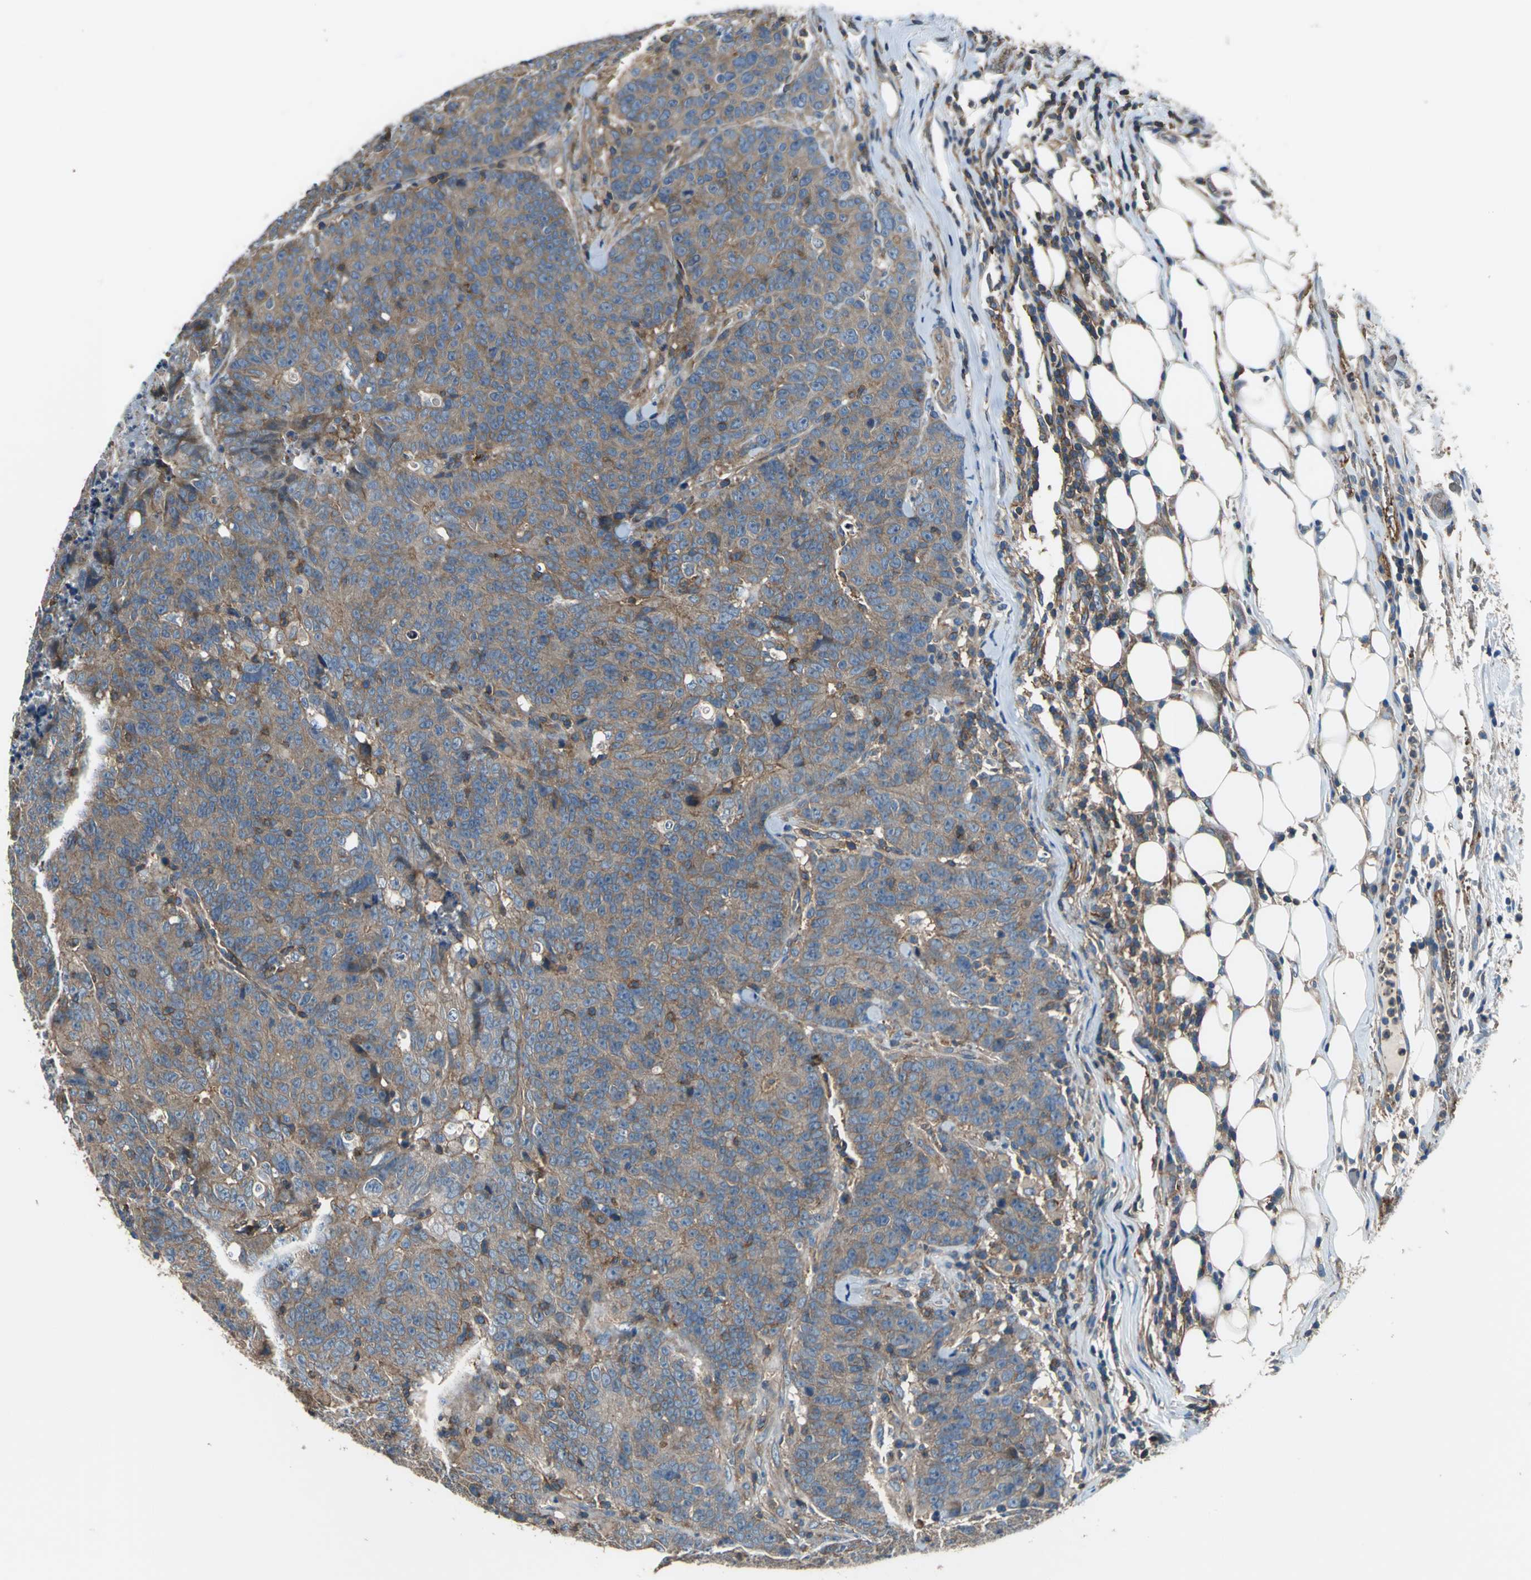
{"staining": {"intensity": "moderate", "quantity": ">75%", "location": "cytoplasmic/membranous"}, "tissue": "colorectal cancer", "cell_type": "Tumor cells", "image_type": "cancer", "snomed": [{"axis": "morphology", "description": "Adenocarcinoma, NOS"}, {"axis": "topography", "description": "Colon"}], "caption": "IHC of colorectal cancer (adenocarcinoma) displays medium levels of moderate cytoplasmic/membranous positivity in about >75% of tumor cells.", "gene": "PARVA", "patient": {"sex": "female", "age": 53}}